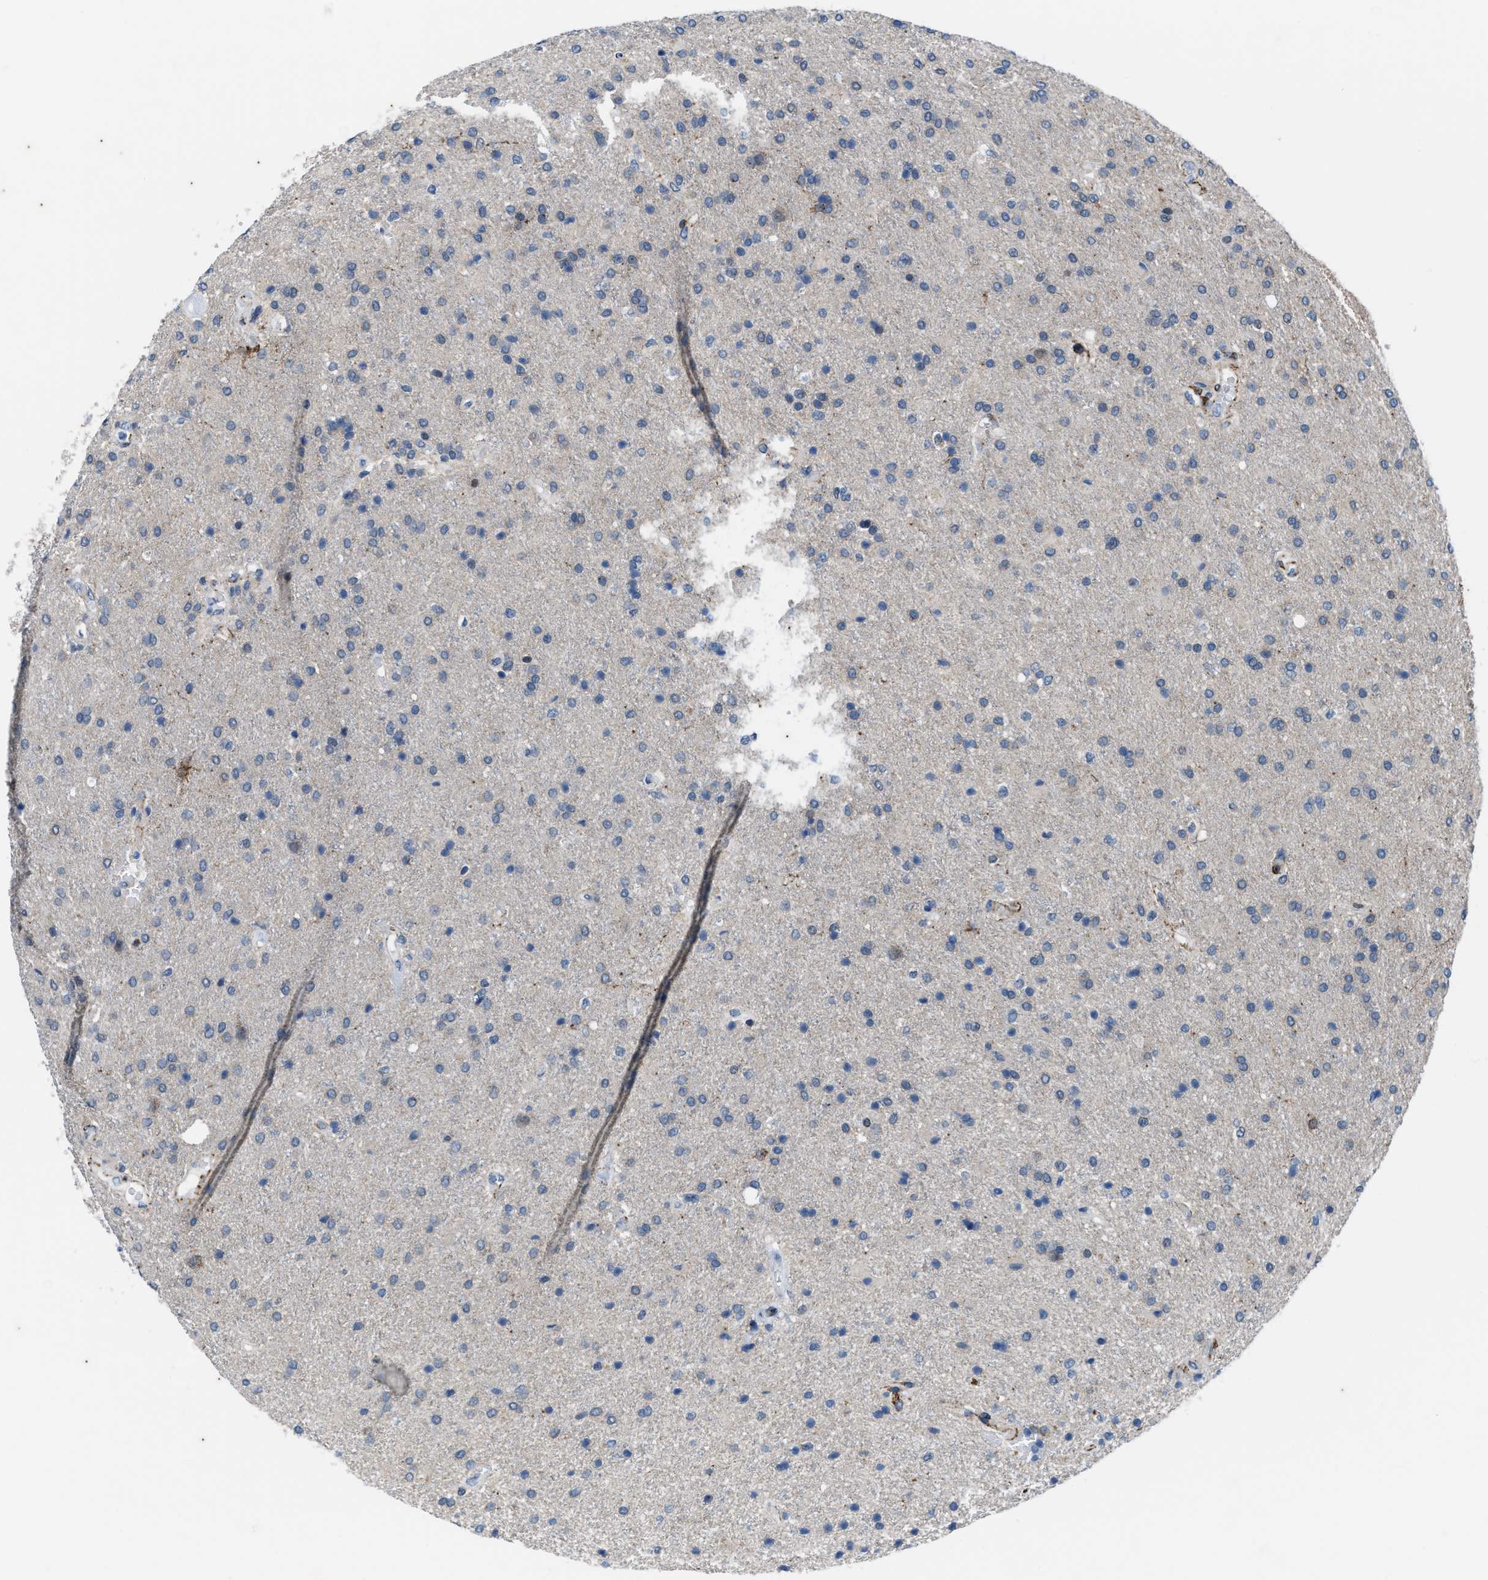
{"staining": {"intensity": "negative", "quantity": "none", "location": "none"}, "tissue": "glioma", "cell_type": "Tumor cells", "image_type": "cancer", "snomed": [{"axis": "morphology", "description": "Glioma, malignant, High grade"}, {"axis": "topography", "description": "Brain"}], "caption": "There is no significant positivity in tumor cells of malignant glioma (high-grade).", "gene": "KIF24", "patient": {"sex": "male", "age": 72}}